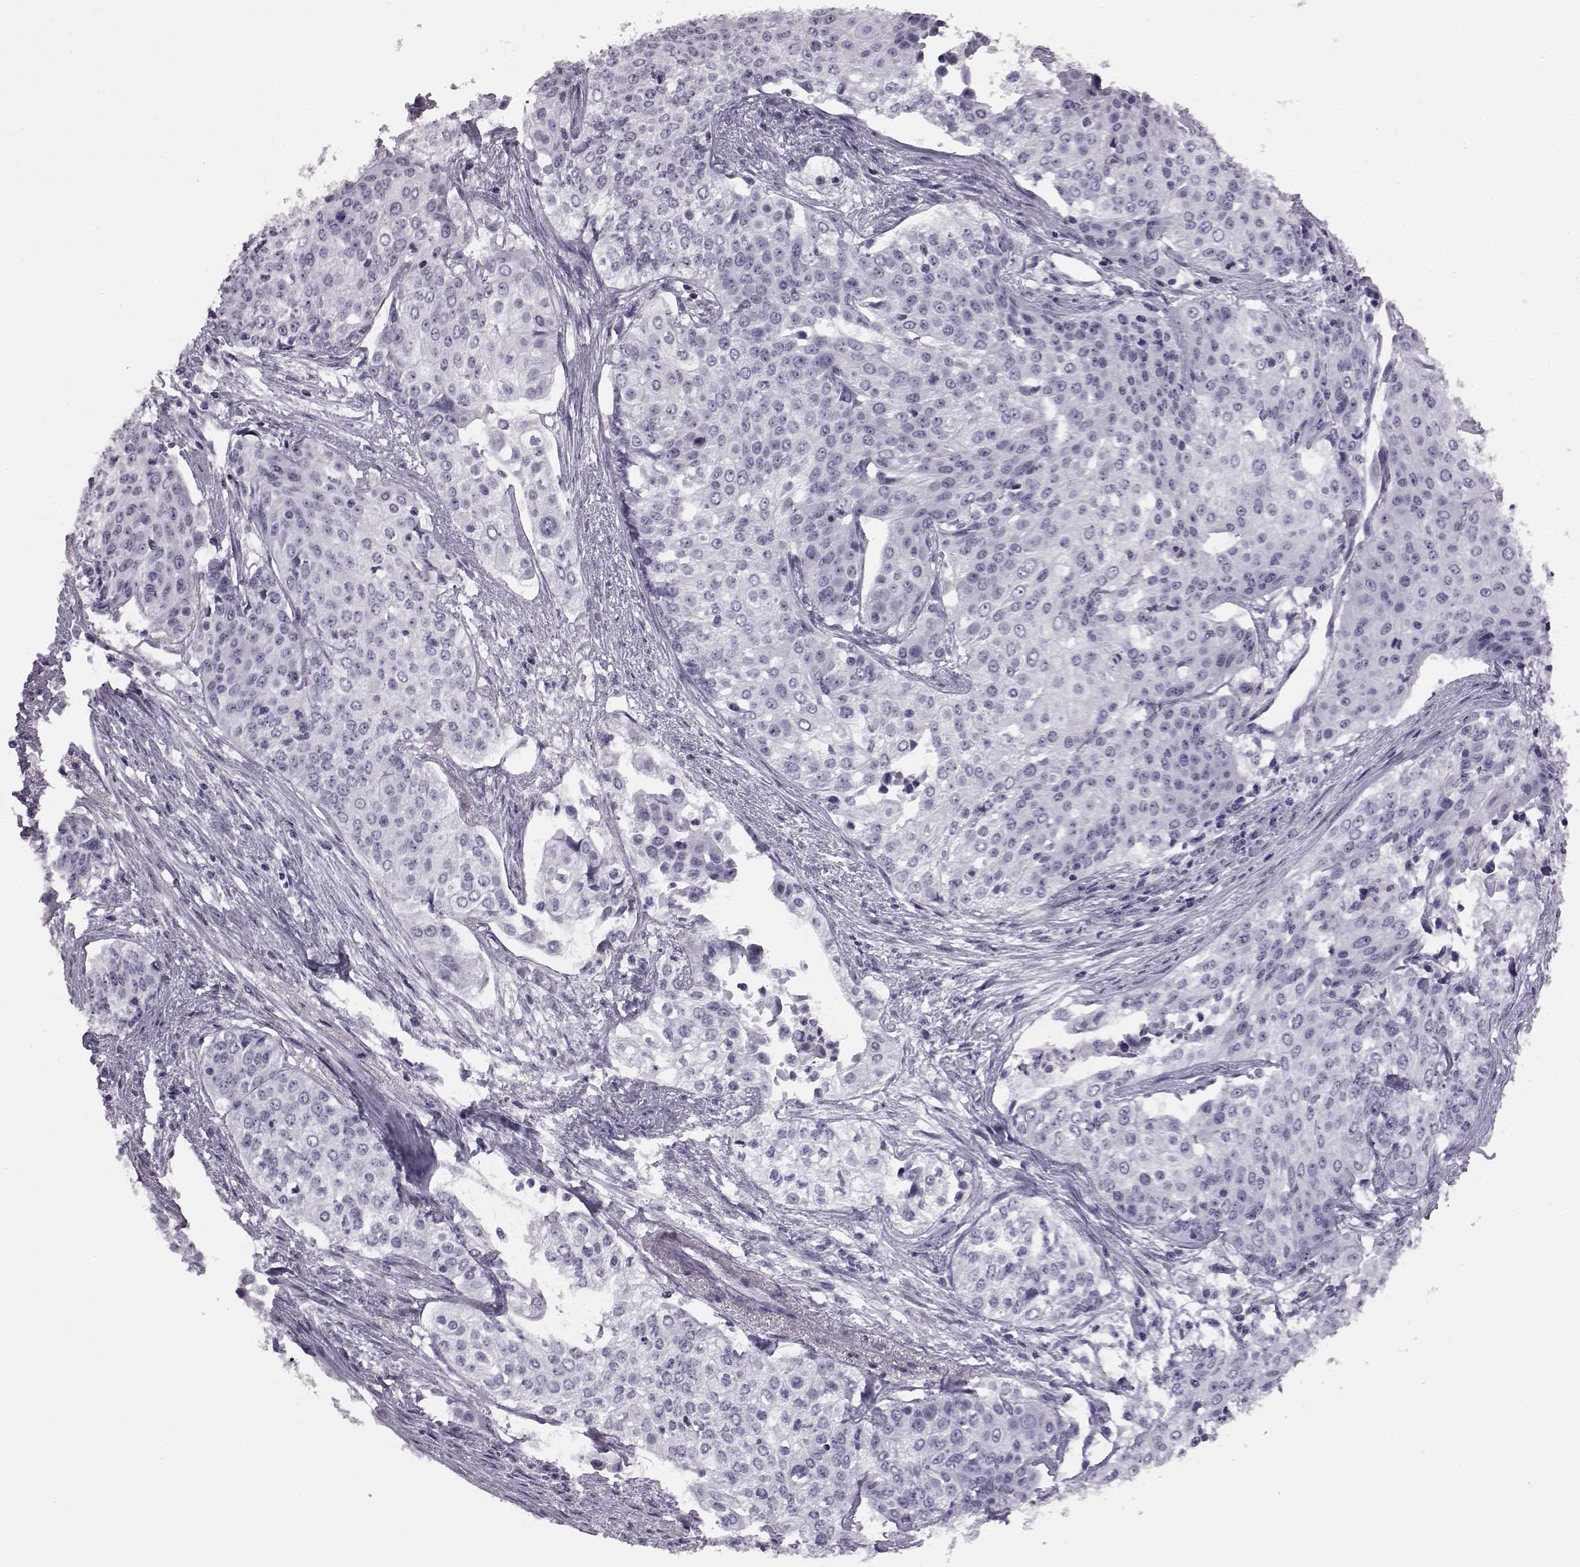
{"staining": {"intensity": "negative", "quantity": "none", "location": "none"}, "tissue": "cervical cancer", "cell_type": "Tumor cells", "image_type": "cancer", "snomed": [{"axis": "morphology", "description": "Squamous cell carcinoma, NOS"}, {"axis": "topography", "description": "Cervix"}], "caption": "This is an IHC histopathology image of cervical squamous cell carcinoma. There is no expression in tumor cells.", "gene": "ADGRG2", "patient": {"sex": "female", "age": 39}}